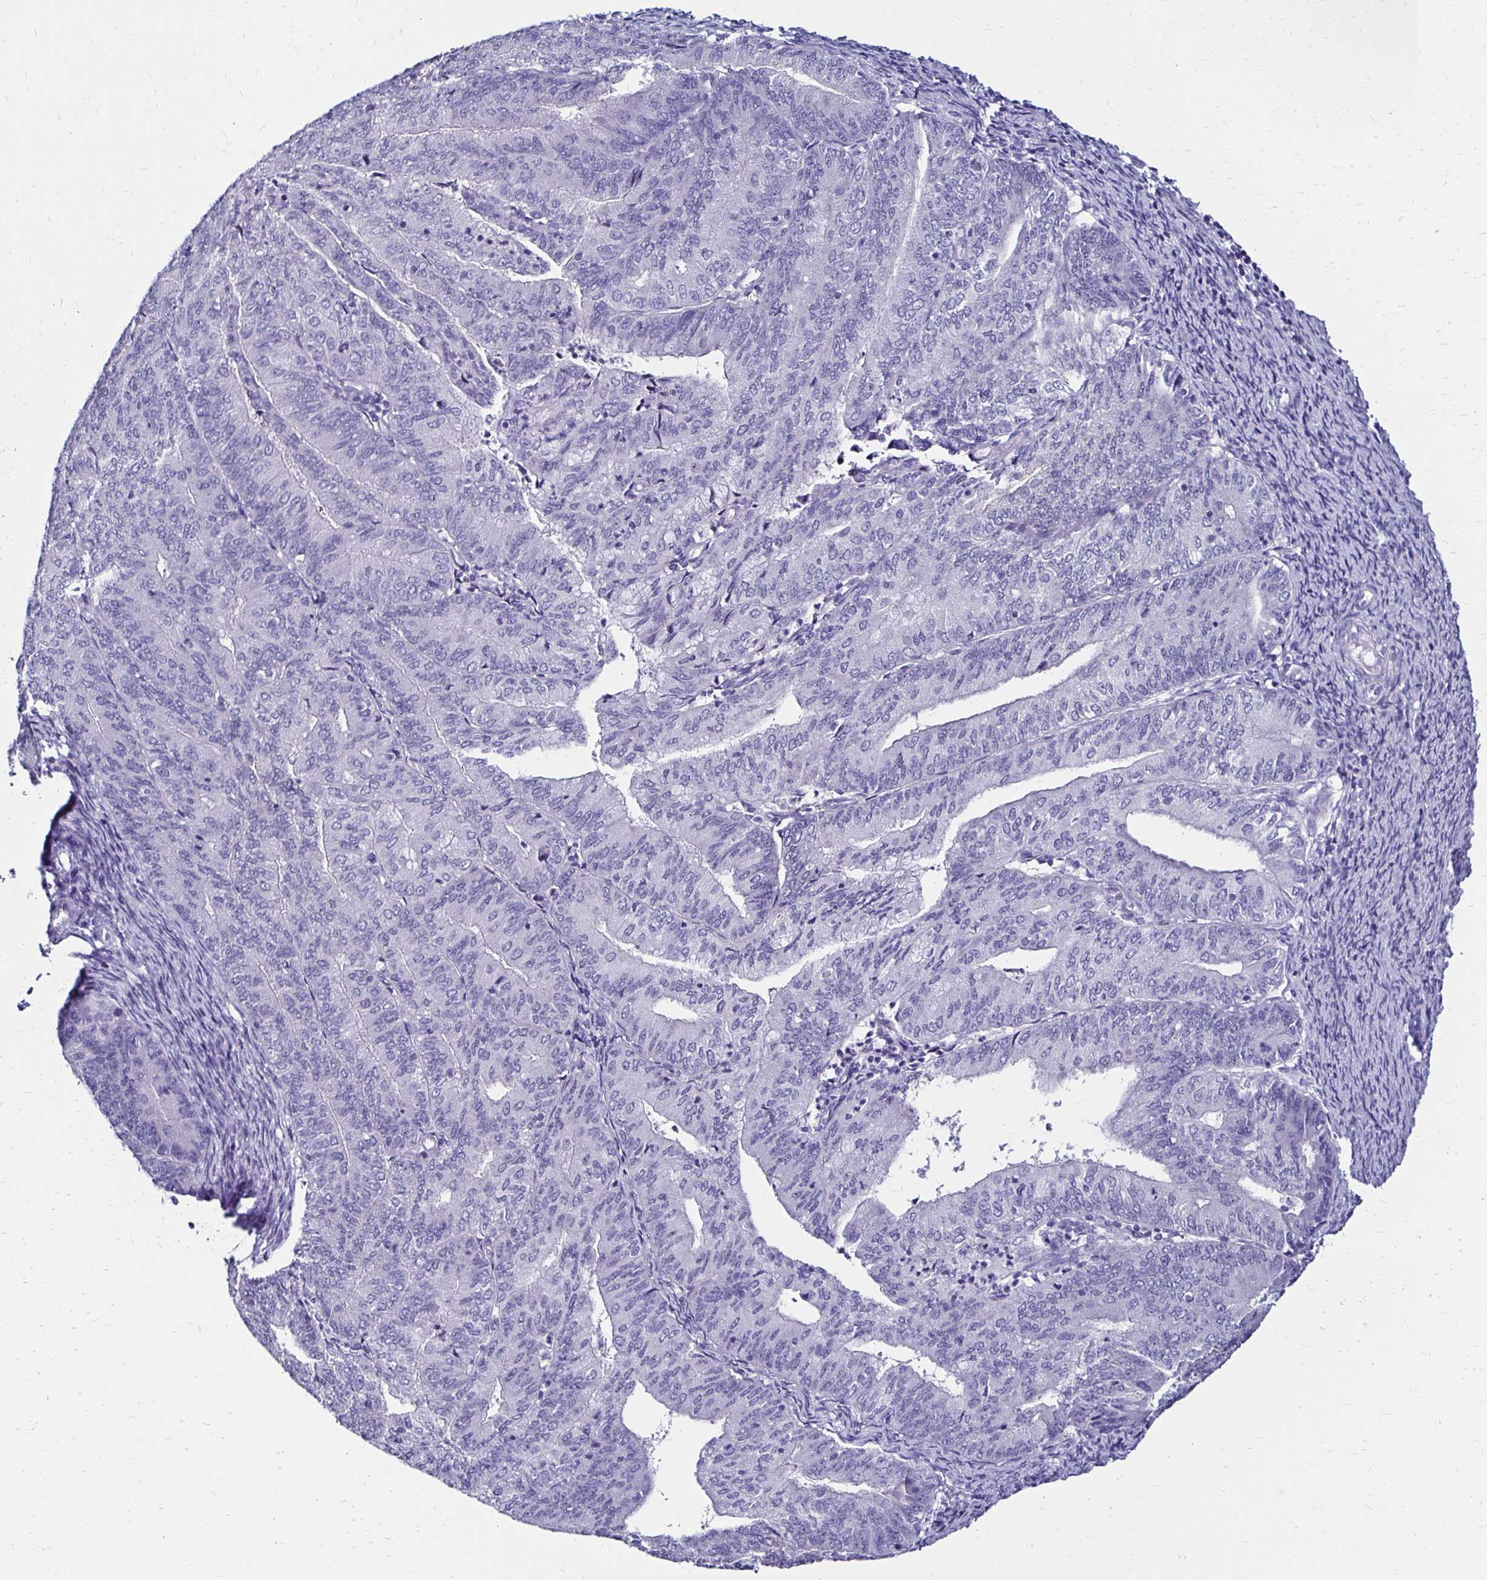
{"staining": {"intensity": "negative", "quantity": "none", "location": "none"}, "tissue": "endometrial cancer", "cell_type": "Tumor cells", "image_type": "cancer", "snomed": [{"axis": "morphology", "description": "Adenocarcinoma, NOS"}, {"axis": "topography", "description": "Endometrium"}], "caption": "This is a micrograph of immunohistochemistry staining of endometrial cancer (adenocarcinoma), which shows no positivity in tumor cells.", "gene": "KCNT1", "patient": {"sex": "female", "age": 57}}